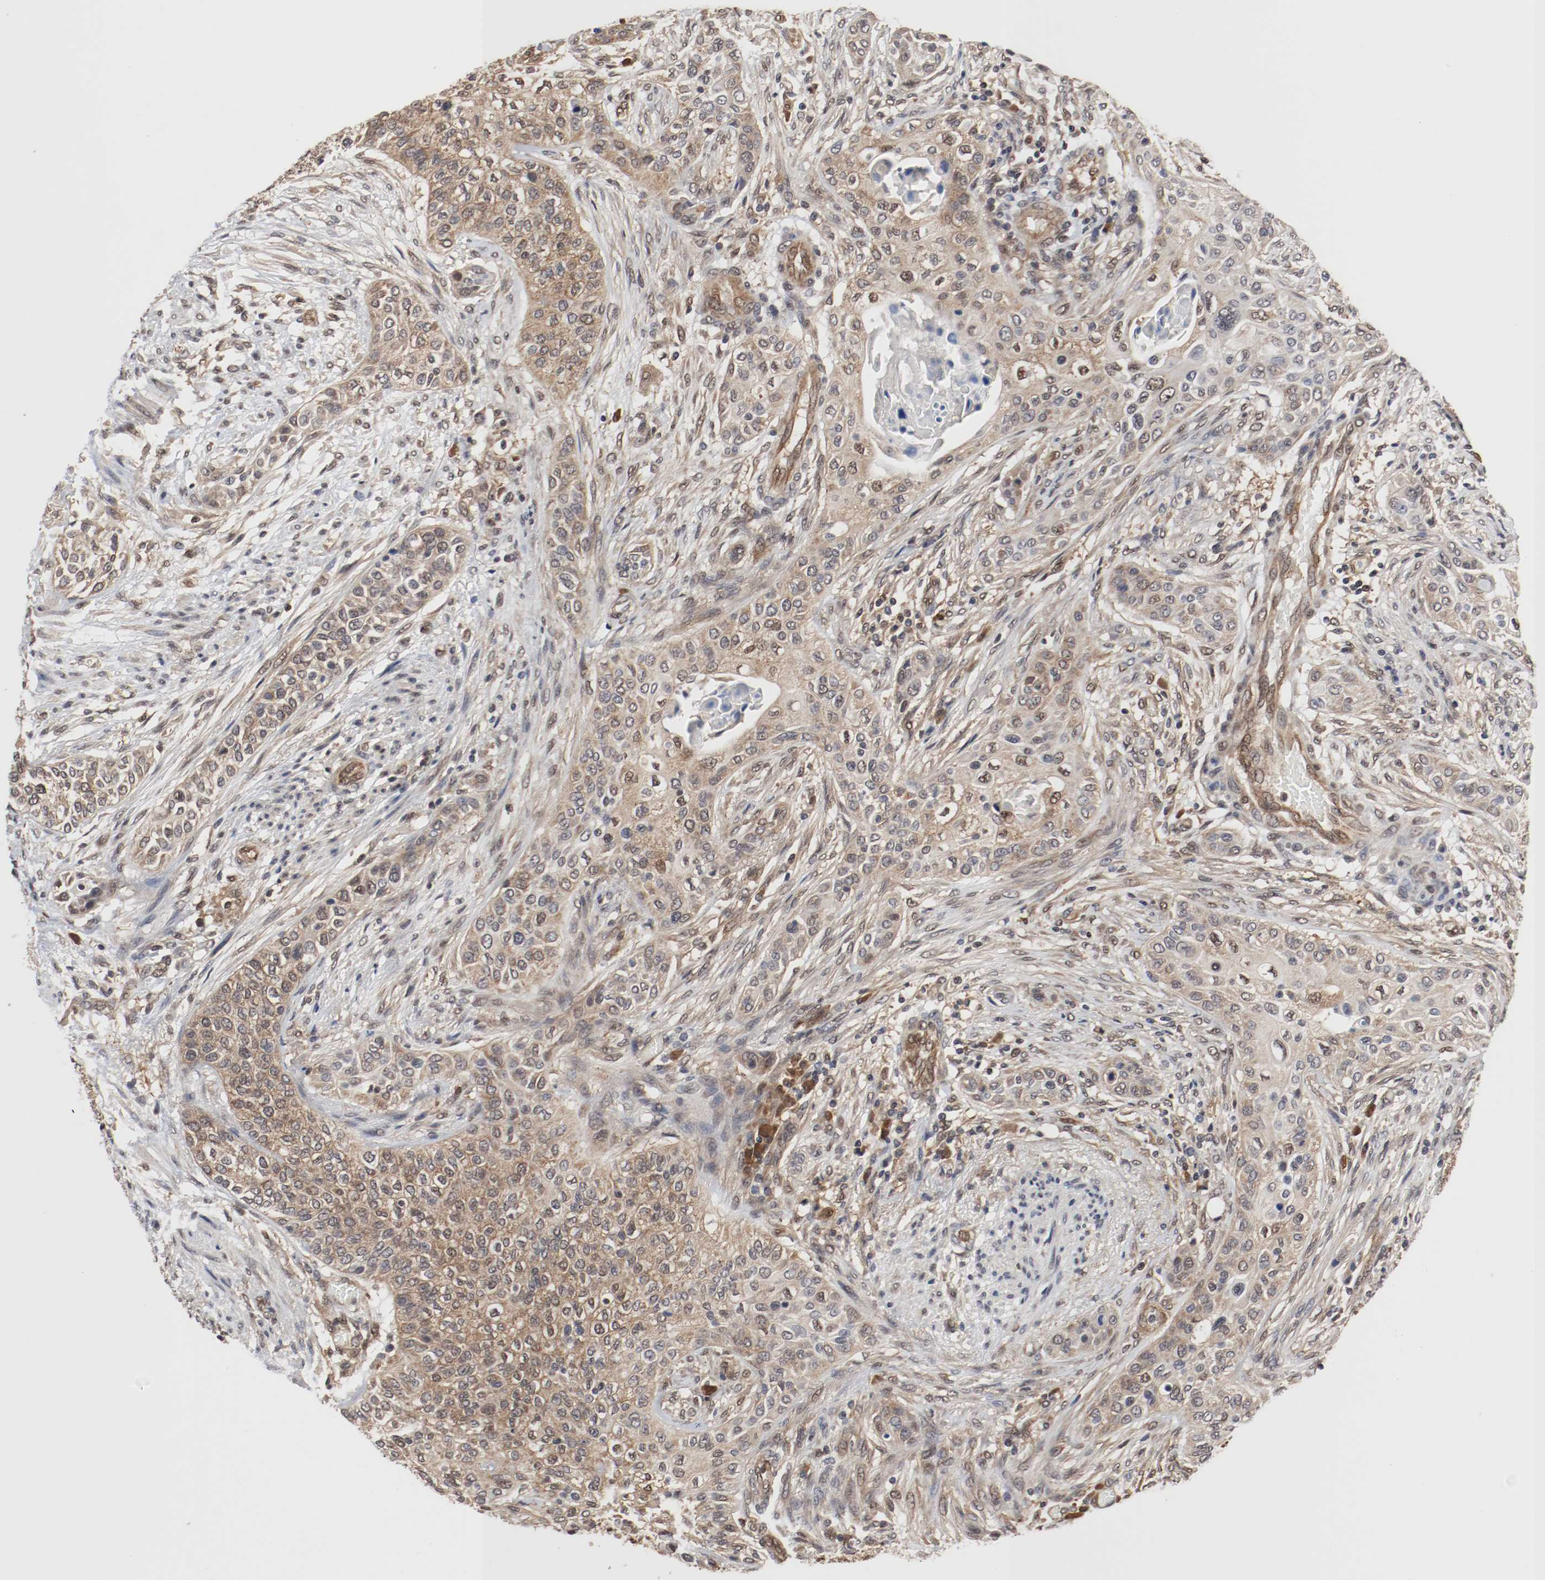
{"staining": {"intensity": "moderate", "quantity": ">75%", "location": "cytoplasmic/membranous"}, "tissue": "urothelial cancer", "cell_type": "Tumor cells", "image_type": "cancer", "snomed": [{"axis": "morphology", "description": "Urothelial carcinoma, High grade"}, {"axis": "topography", "description": "Urinary bladder"}], "caption": "Protein expression analysis of human urothelial cancer reveals moderate cytoplasmic/membranous expression in approximately >75% of tumor cells.", "gene": "AFG3L2", "patient": {"sex": "male", "age": 74}}